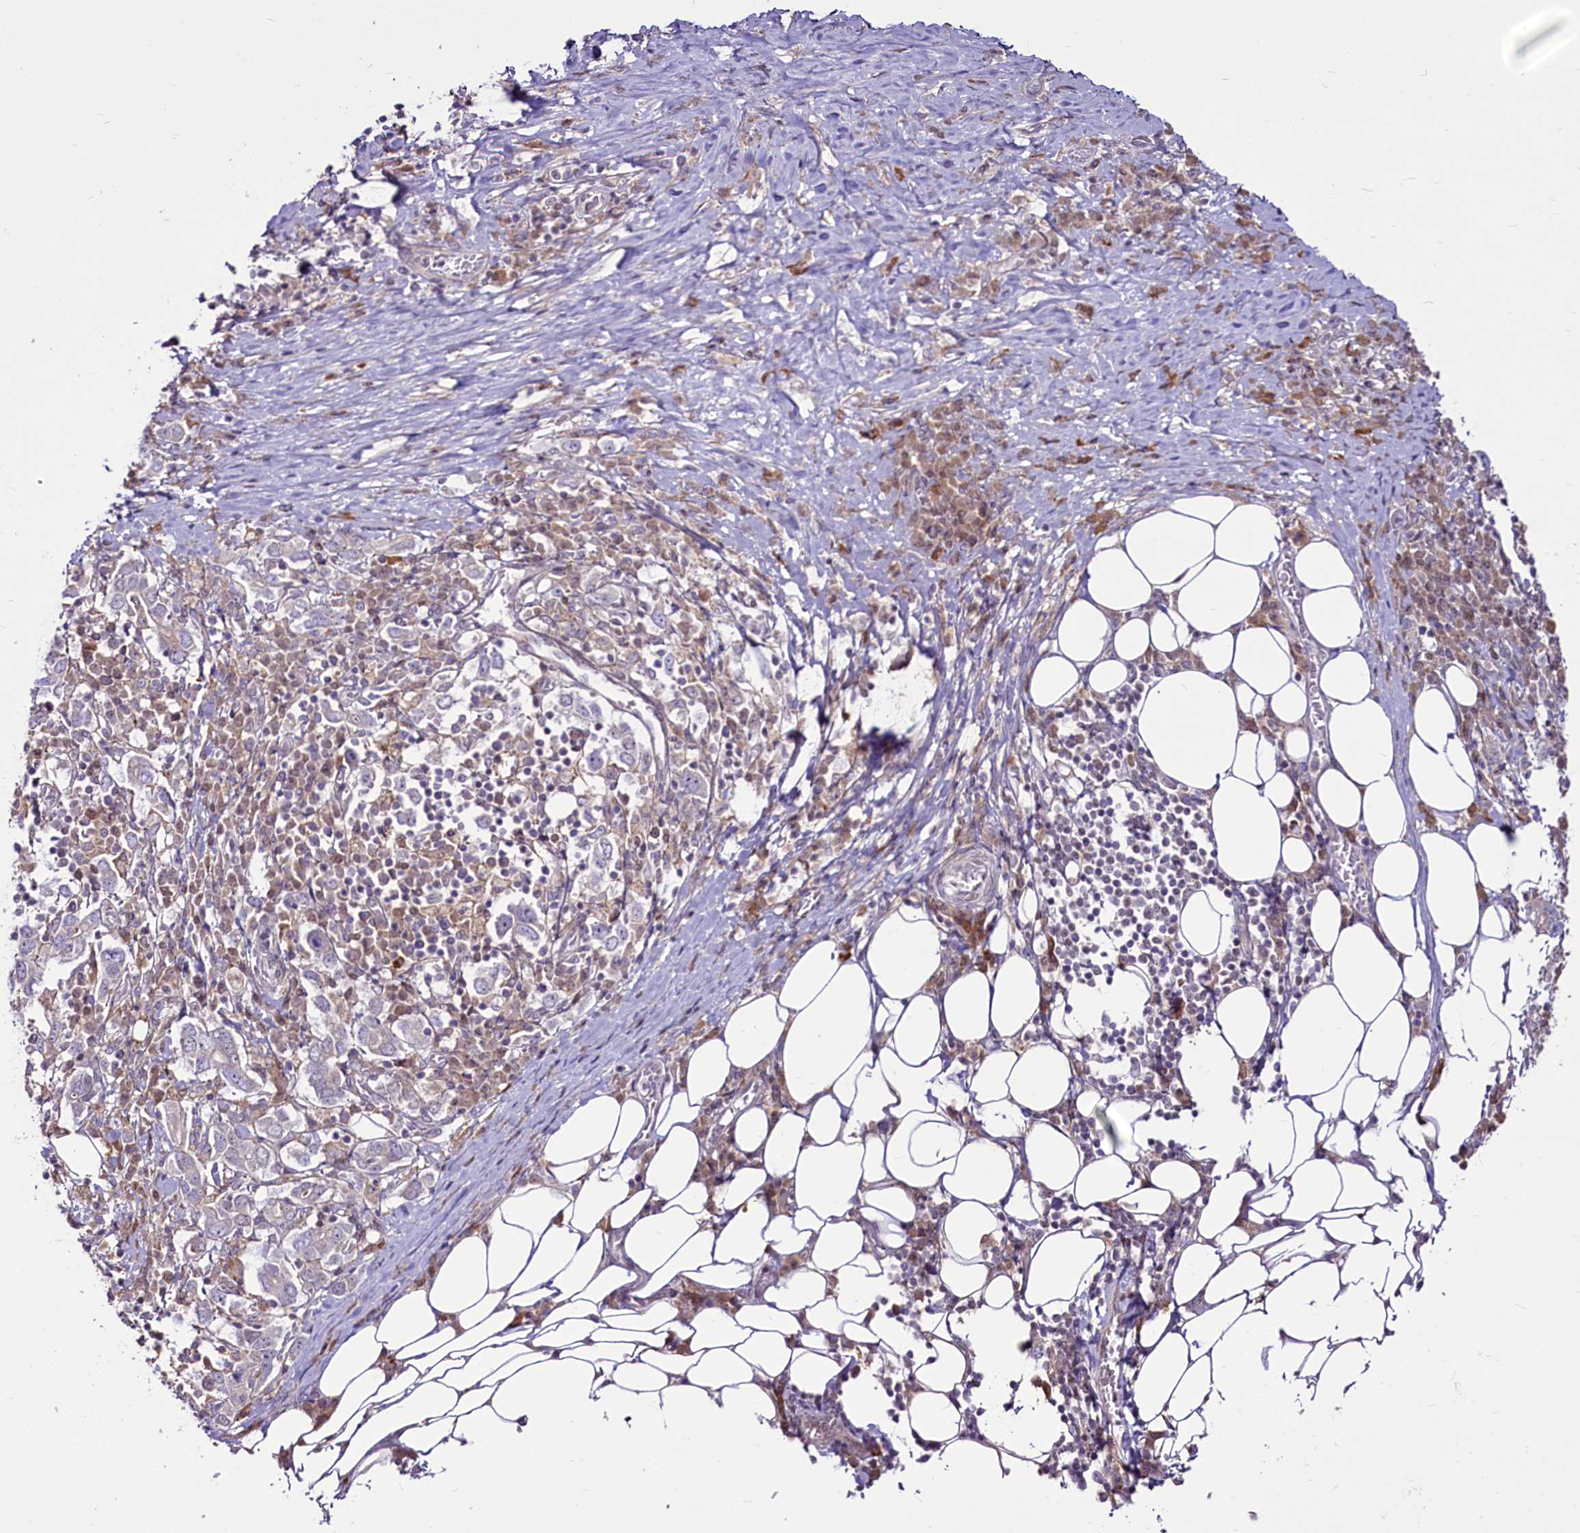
{"staining": {"intensity": "negative", "quantity": "none", "location": "none"}, "tissue": "stomach cancer", "cell_type": "Tumor cells", "image_type": "cancer", "snomed": [{"axis": "morphology", "description": "Adenocarcinoma, NOS"}, {"axis": "topography", "description": "Stomach, upper"}, {"axis": "topography", "description": "Stomach"}], "caption": "Immunohistochemical staining of stomach cancer (adenocarcinoma) displays no significant staining in tumor cells.", "gene": "RSBN1", "patient": {"sex": "male", "age": 62}}